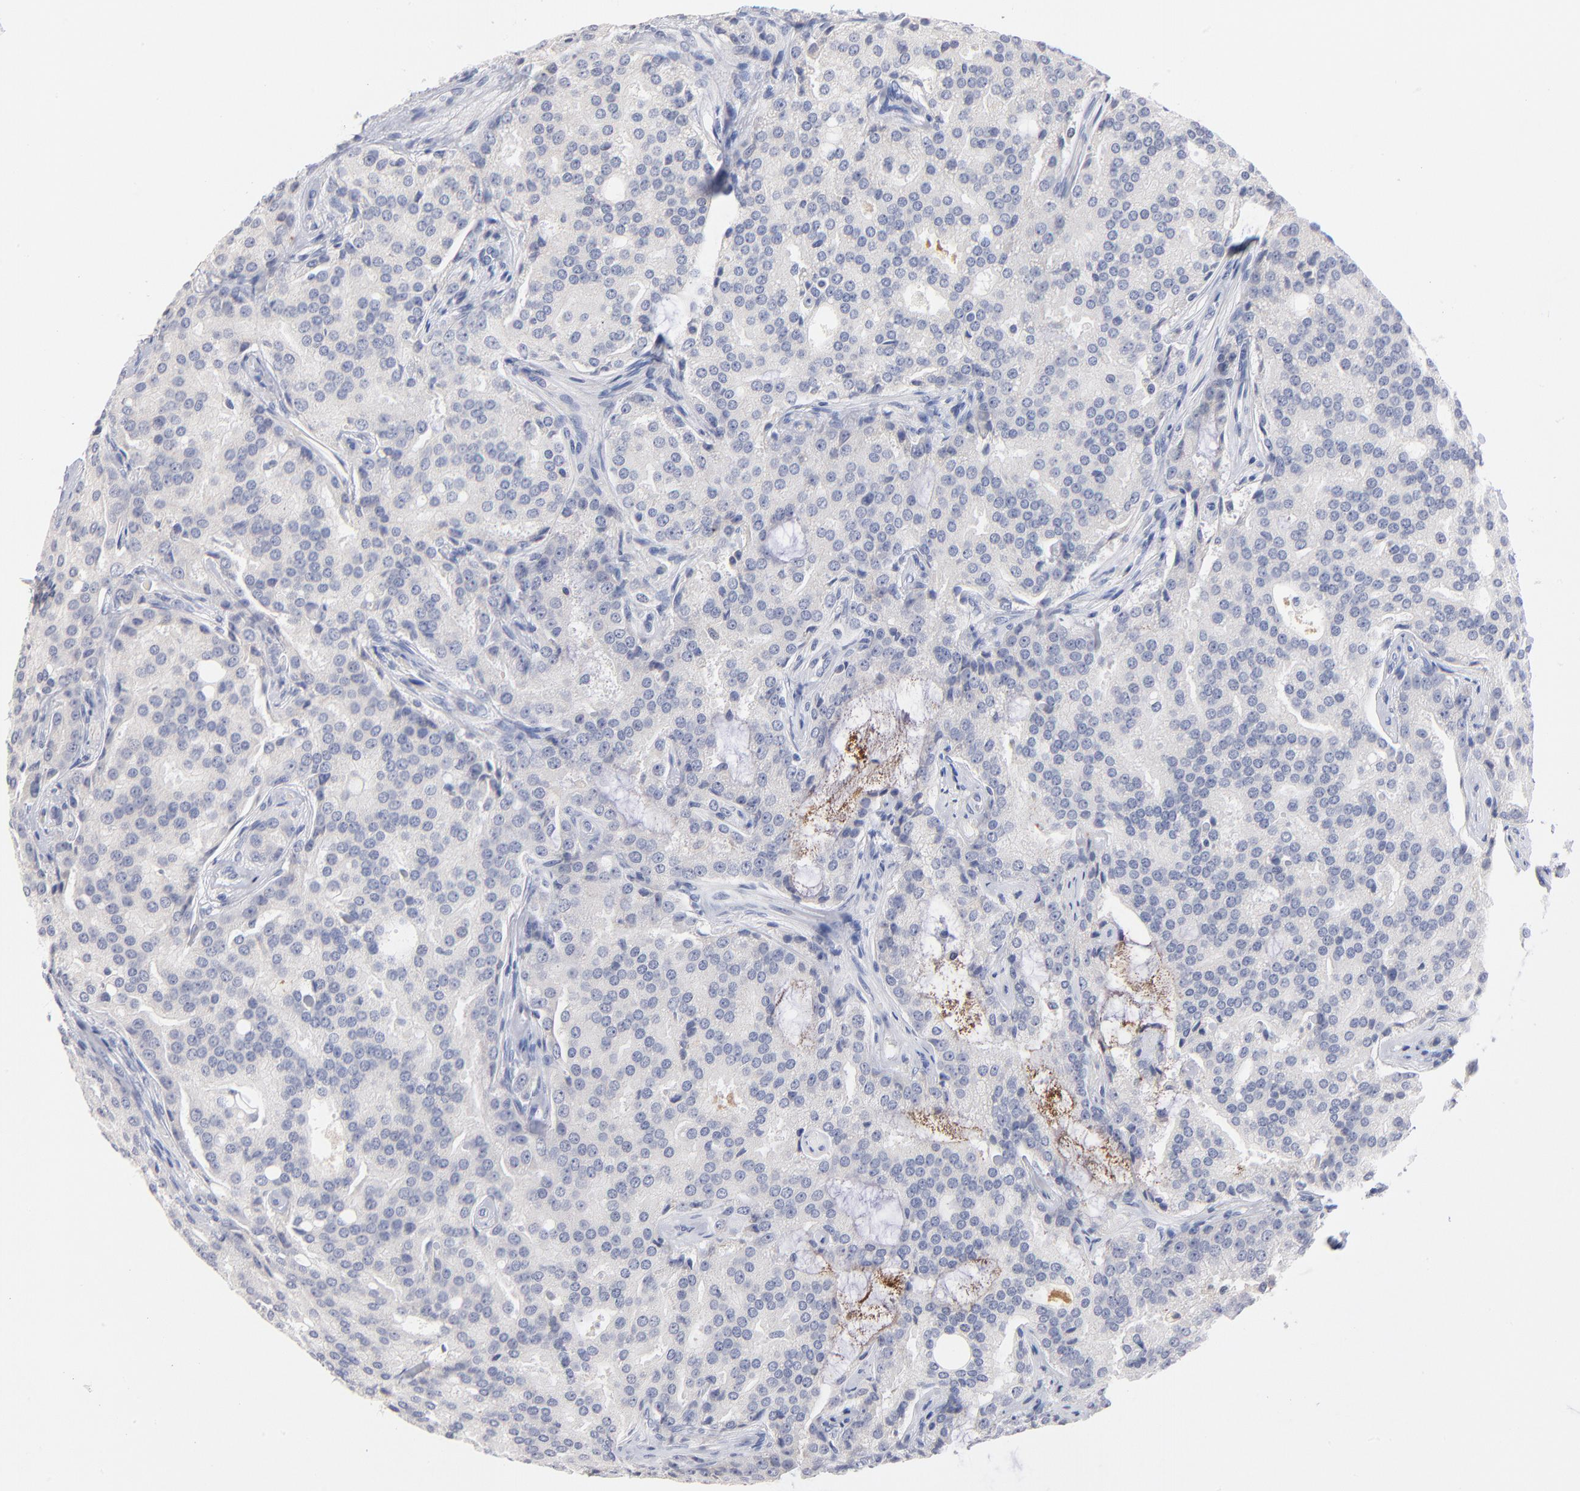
{"staining": {"intensity": "negative", "quantity": "none", "location": "none"}, "tissue": "prostate cancer", "cell_type": "Tumor cells", "image_type": "cancer", "snomed": [{"axis": "morphology", "description": "Adenocarcinoma, High grade"}, {"axis": "topography", "description": "Prostate"}], "caption": "IHC of prostate cancer (high-grade adenocarcinoma) reveals no positivity in tumor cells.", "gene": "F12", "patient": {"sex": "male", "age": 72}}